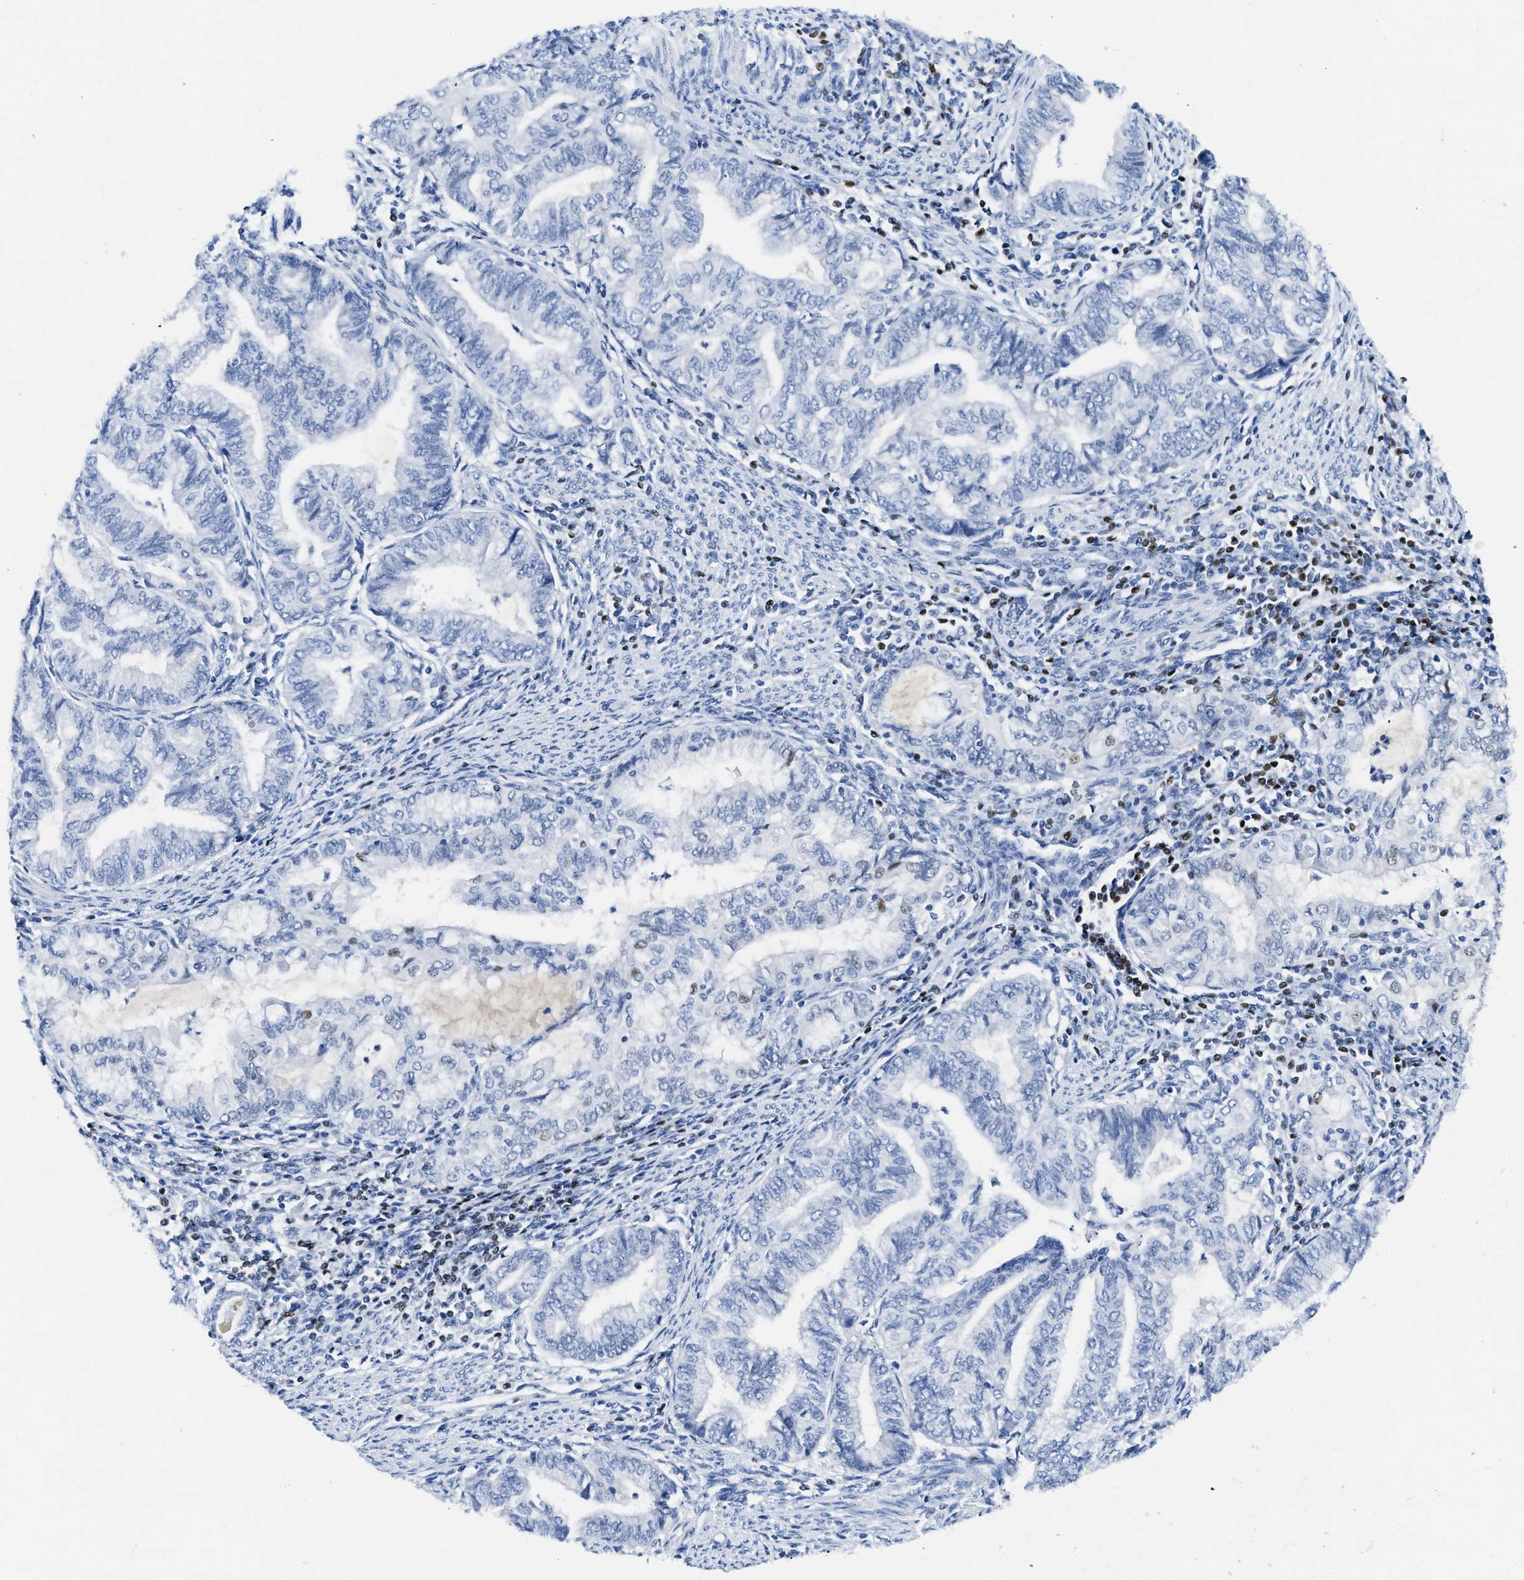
{"staining": {"intensity": "negative", "quantity": "none", "location": "none"}, "tissue": "endometrial cancer", "cell_type": "Tumor cells", "image_type": "cancer", "snomed": [{"axis": "morphology", "description": "Adenocarcinoma, NOS"}, {"axis": "topography", "description": "Endometrium"}], "caption": "There is no significant staining in tumor cells of adenocarcinoma (endometrial).", "gene": "TCF7", "patient": {"sex": "female", "age": 79}}